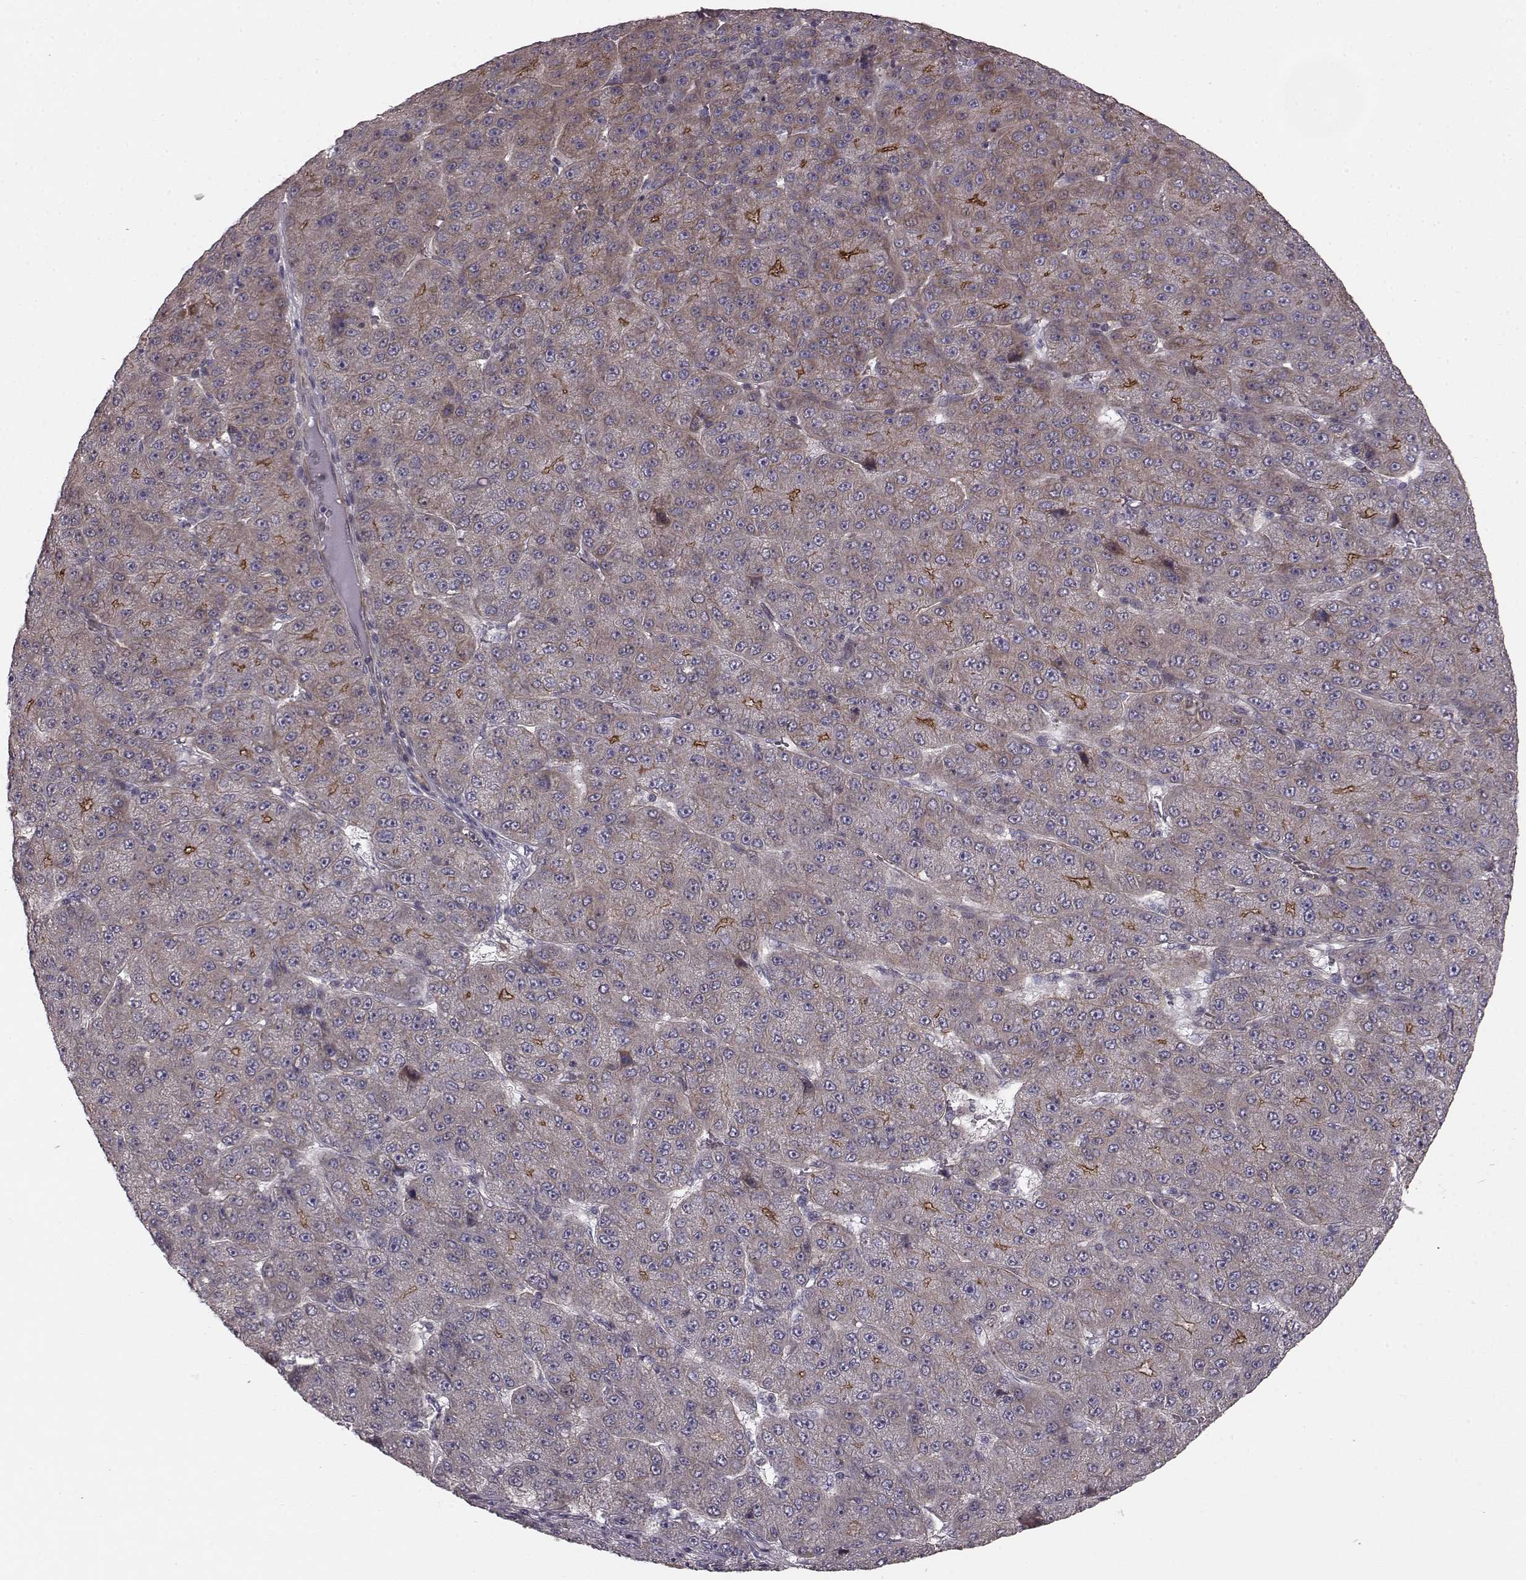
{"staining": {"intensity": "negative", "quantity": "none", "location": "none"}, "tissue": "liver cancer", "cell_type": "Tumor cells", "image_type": "cancer", "snomed": [{"axis": "morphology", "description": "Carcinoma, Hepatocellular, NOS"}, {"axis": "topography", "description": "Liver"}], "caption": "This is an immunohistochemistry (IHC) histopathology image of liver cancer. There is no staining in tumor cells.", "gene": "SLC22A18", "patient": {"sex": "male", "age": 67}}